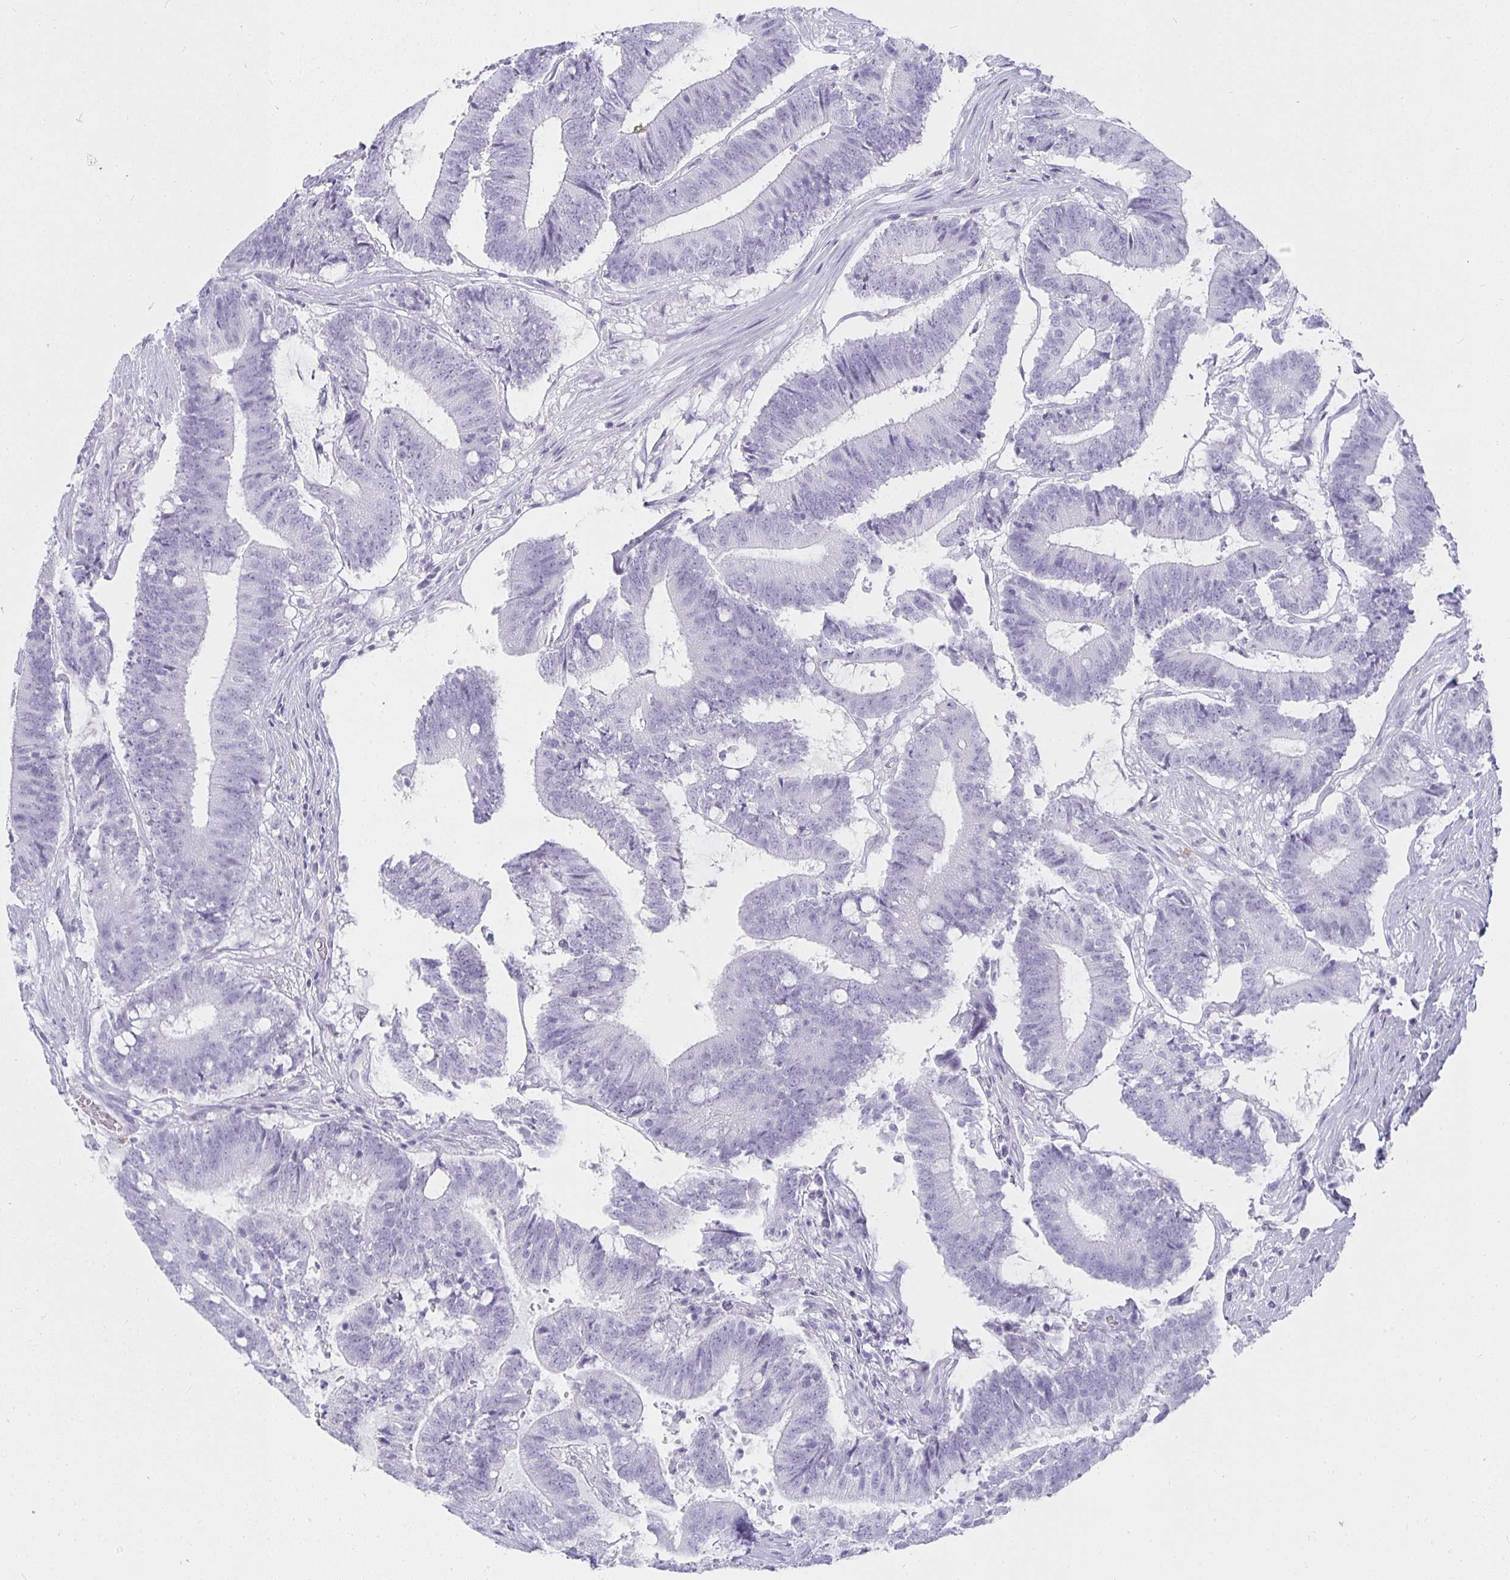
{"staining": {"intensity": "negative", "quantity": "none", "location": "none"}, "tissue": "colorectal cancer", "cell_type": "Tumor cells", "image_type": "cancer", "snomed": [{"axis": "morphology", "description": "Adenocarcinoma, NOS"}, {"axis": "topography", "description": "Colon"}], "caption": "This is an immunohistochemistry photomicrograph of human colorectal adenocarcinoma. There is no expression in tumor cells.", "gene": "TPSD1", "patient": {"sex": "female", "age": 43}}